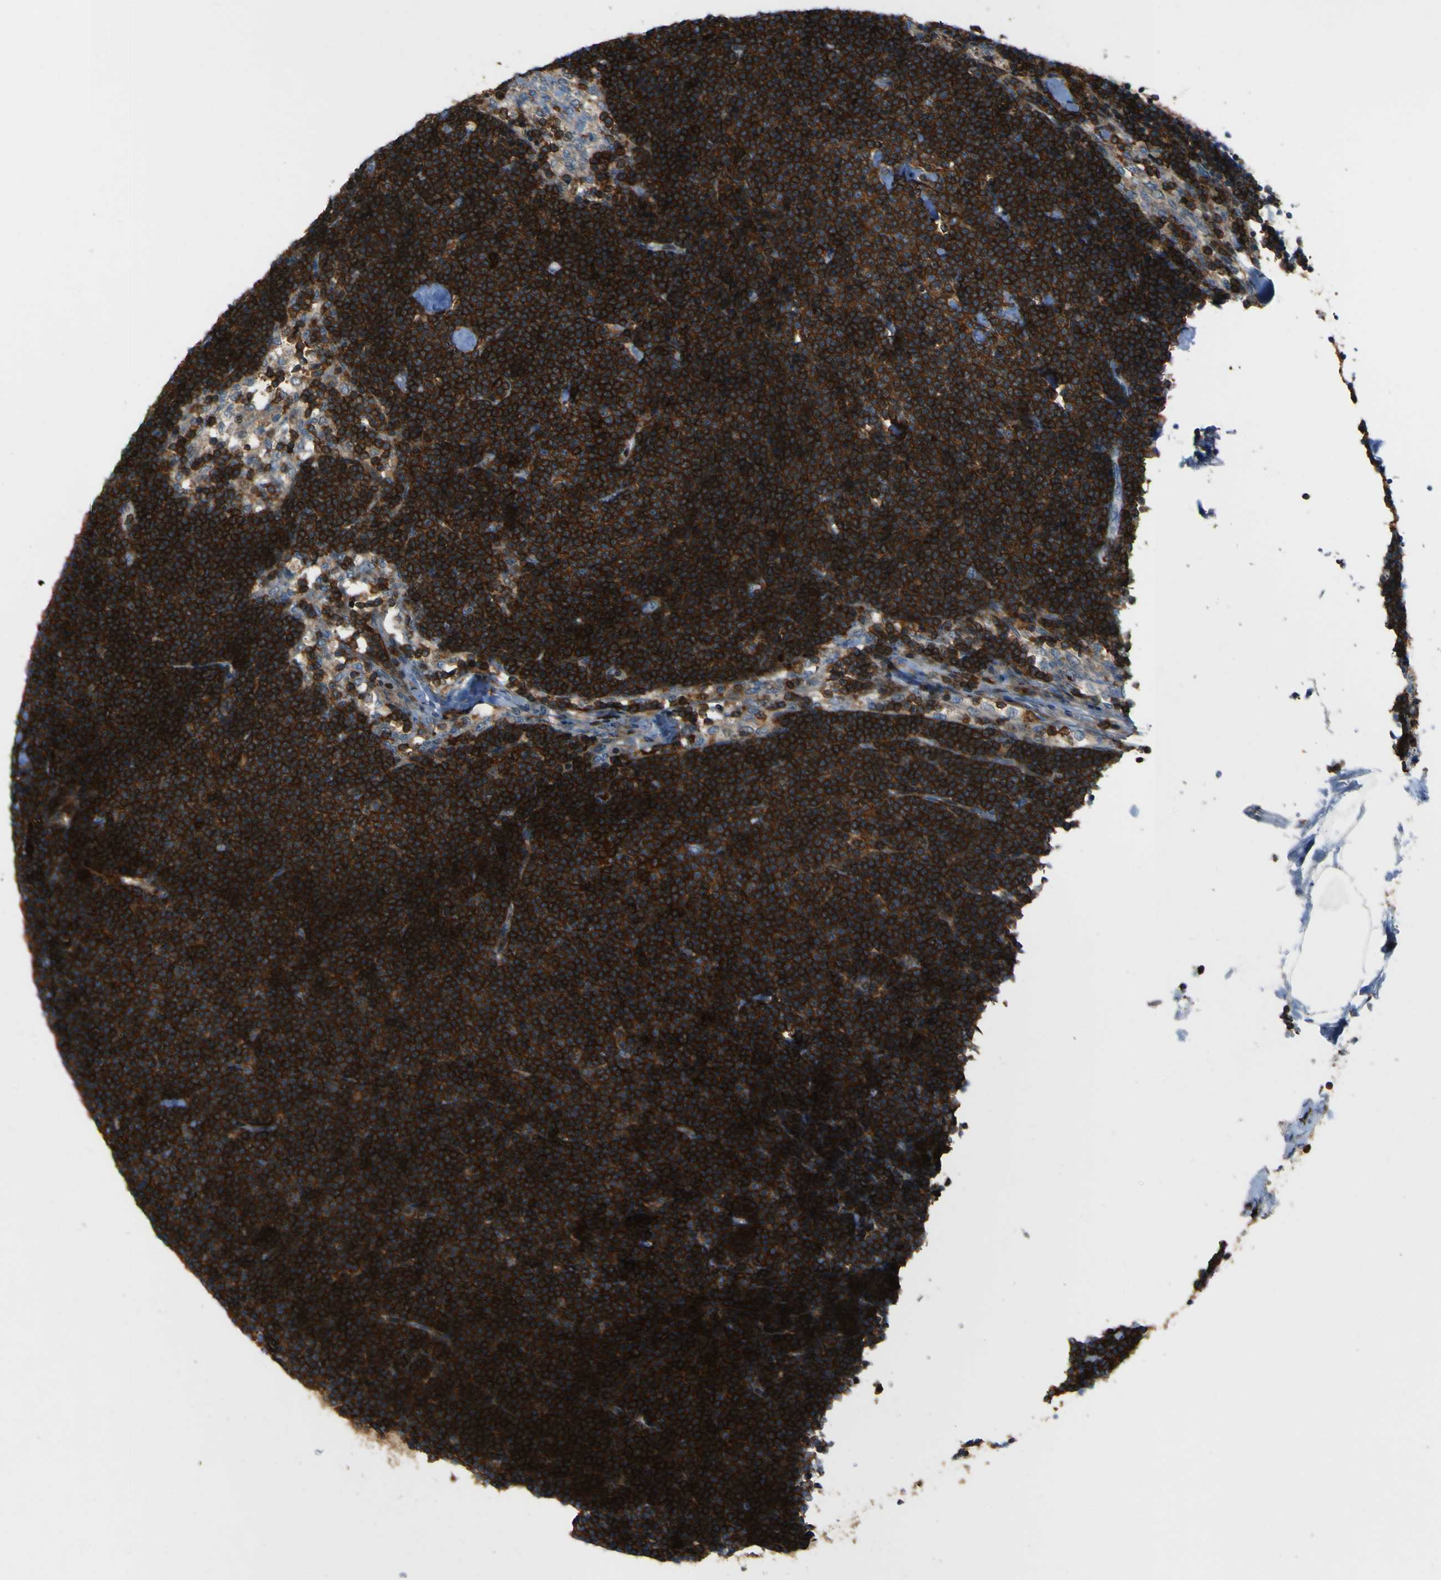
{"staining": {"intensity": "strong", "quantity": ">75%", "location": "cytoplasmic/membranous"}, "tissue": "lymph node", "cell_type": "Germinal center cells", "image_type": "normal", "snomed": [{"axis": "morphology", "description": "Normal tissue, NOS"}, {"axis": "topography", "description": "Lymph node"}], "caption": "This photomicrograph reveals IHC staining of unremarkable human lymph node, with high strong cytoplasmic/membranous positivity in approximately >75% of germinal center cells.", "gene": "PCDHB5", "patient": {"sex": "male", "age": 63}}